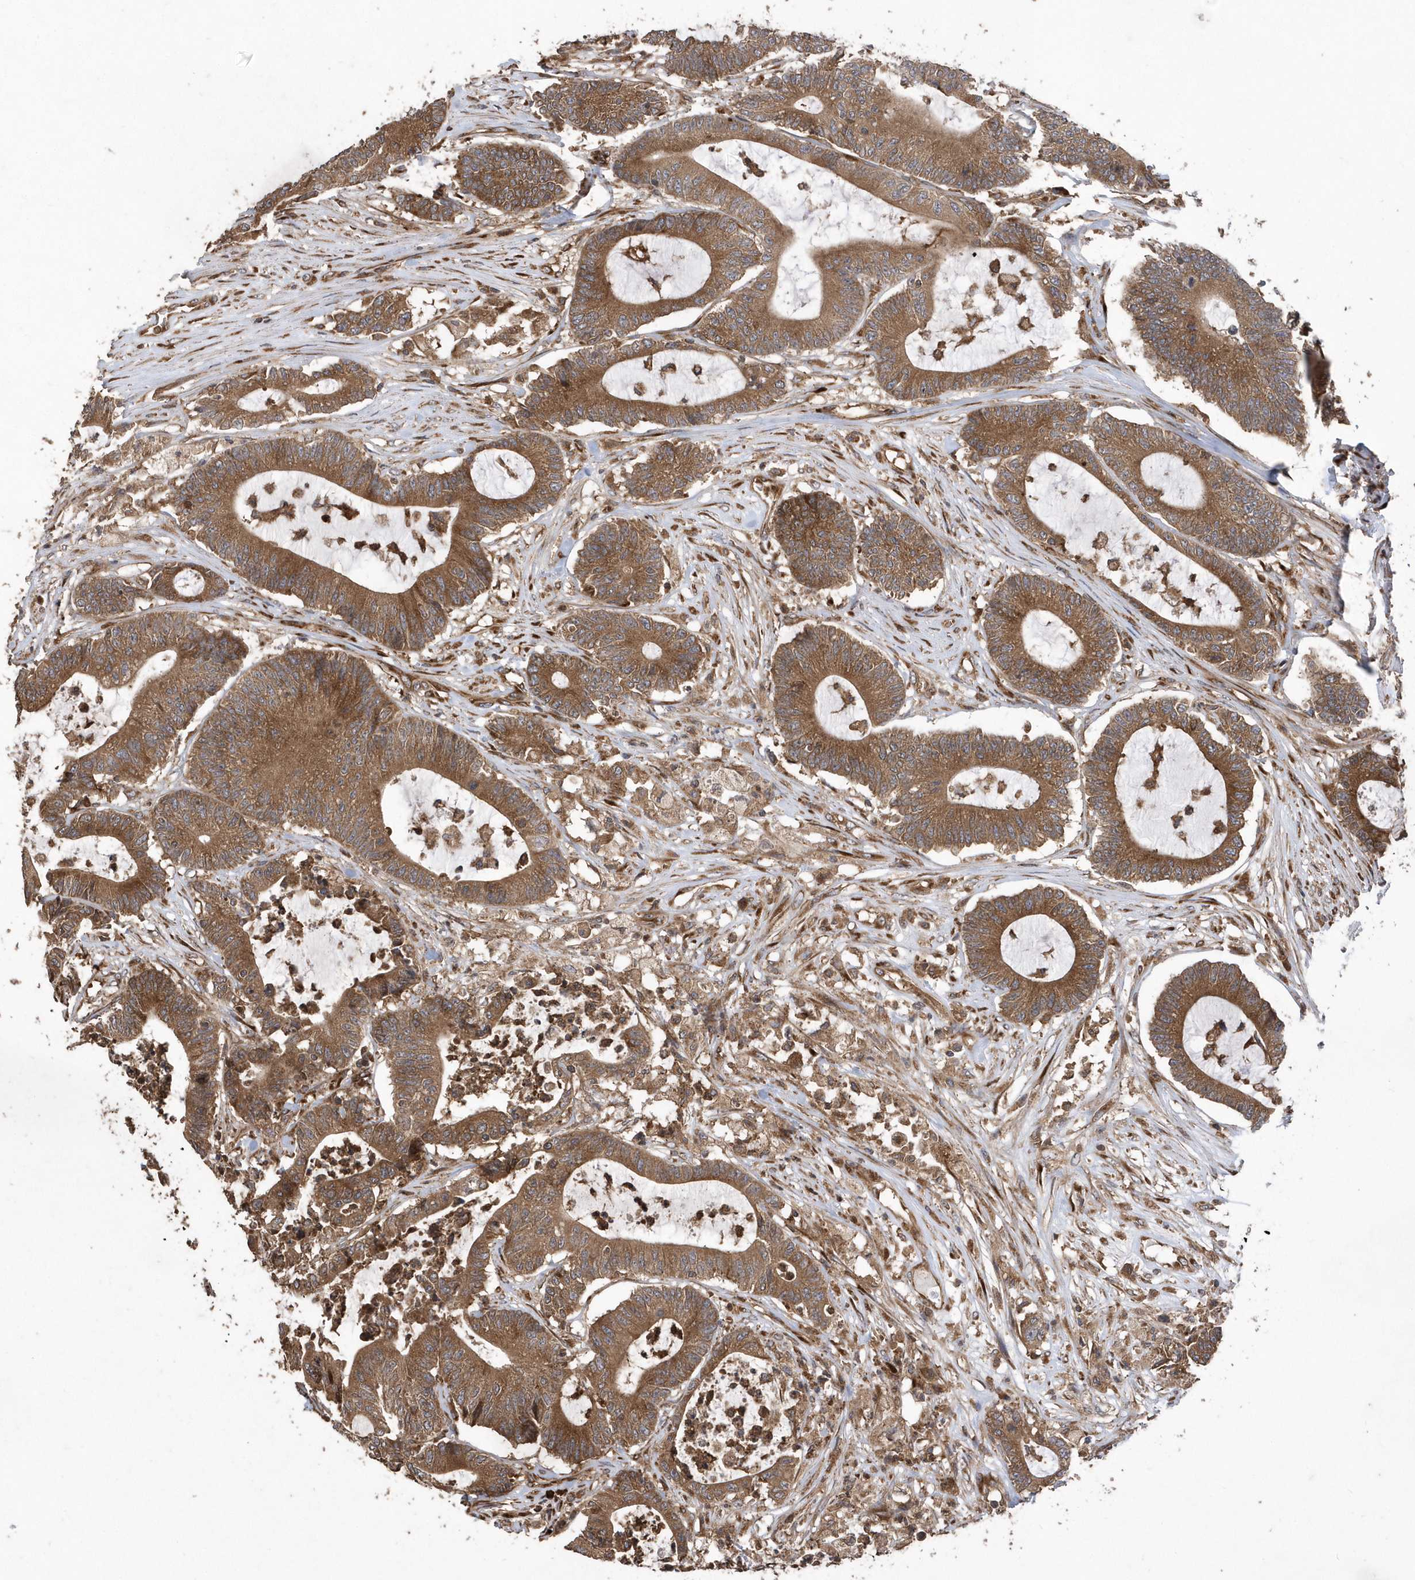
{"staining": {"intensity": "strong", "quantity": ">75%", "location": "cytoplasmic/membranous"}, "tissue": "colorectal cancer", "cell_type": "Tumor cells", "image_type": "cancer", "snomed": [{"axis": "morphology", "description": "Adenocarcinoma, NOS"}, {"axis": "topography", "description": "Colon"}], "caption": "Colorectal cancer tissue reveals strong cytoplasmic/membranous staining in approximately >75% of tumor cells (DAB IHC, brown staining for protein, blue staining for nuclei).", "gene": "WASHC5", "patient": {"sex": "female", "age": 84}}